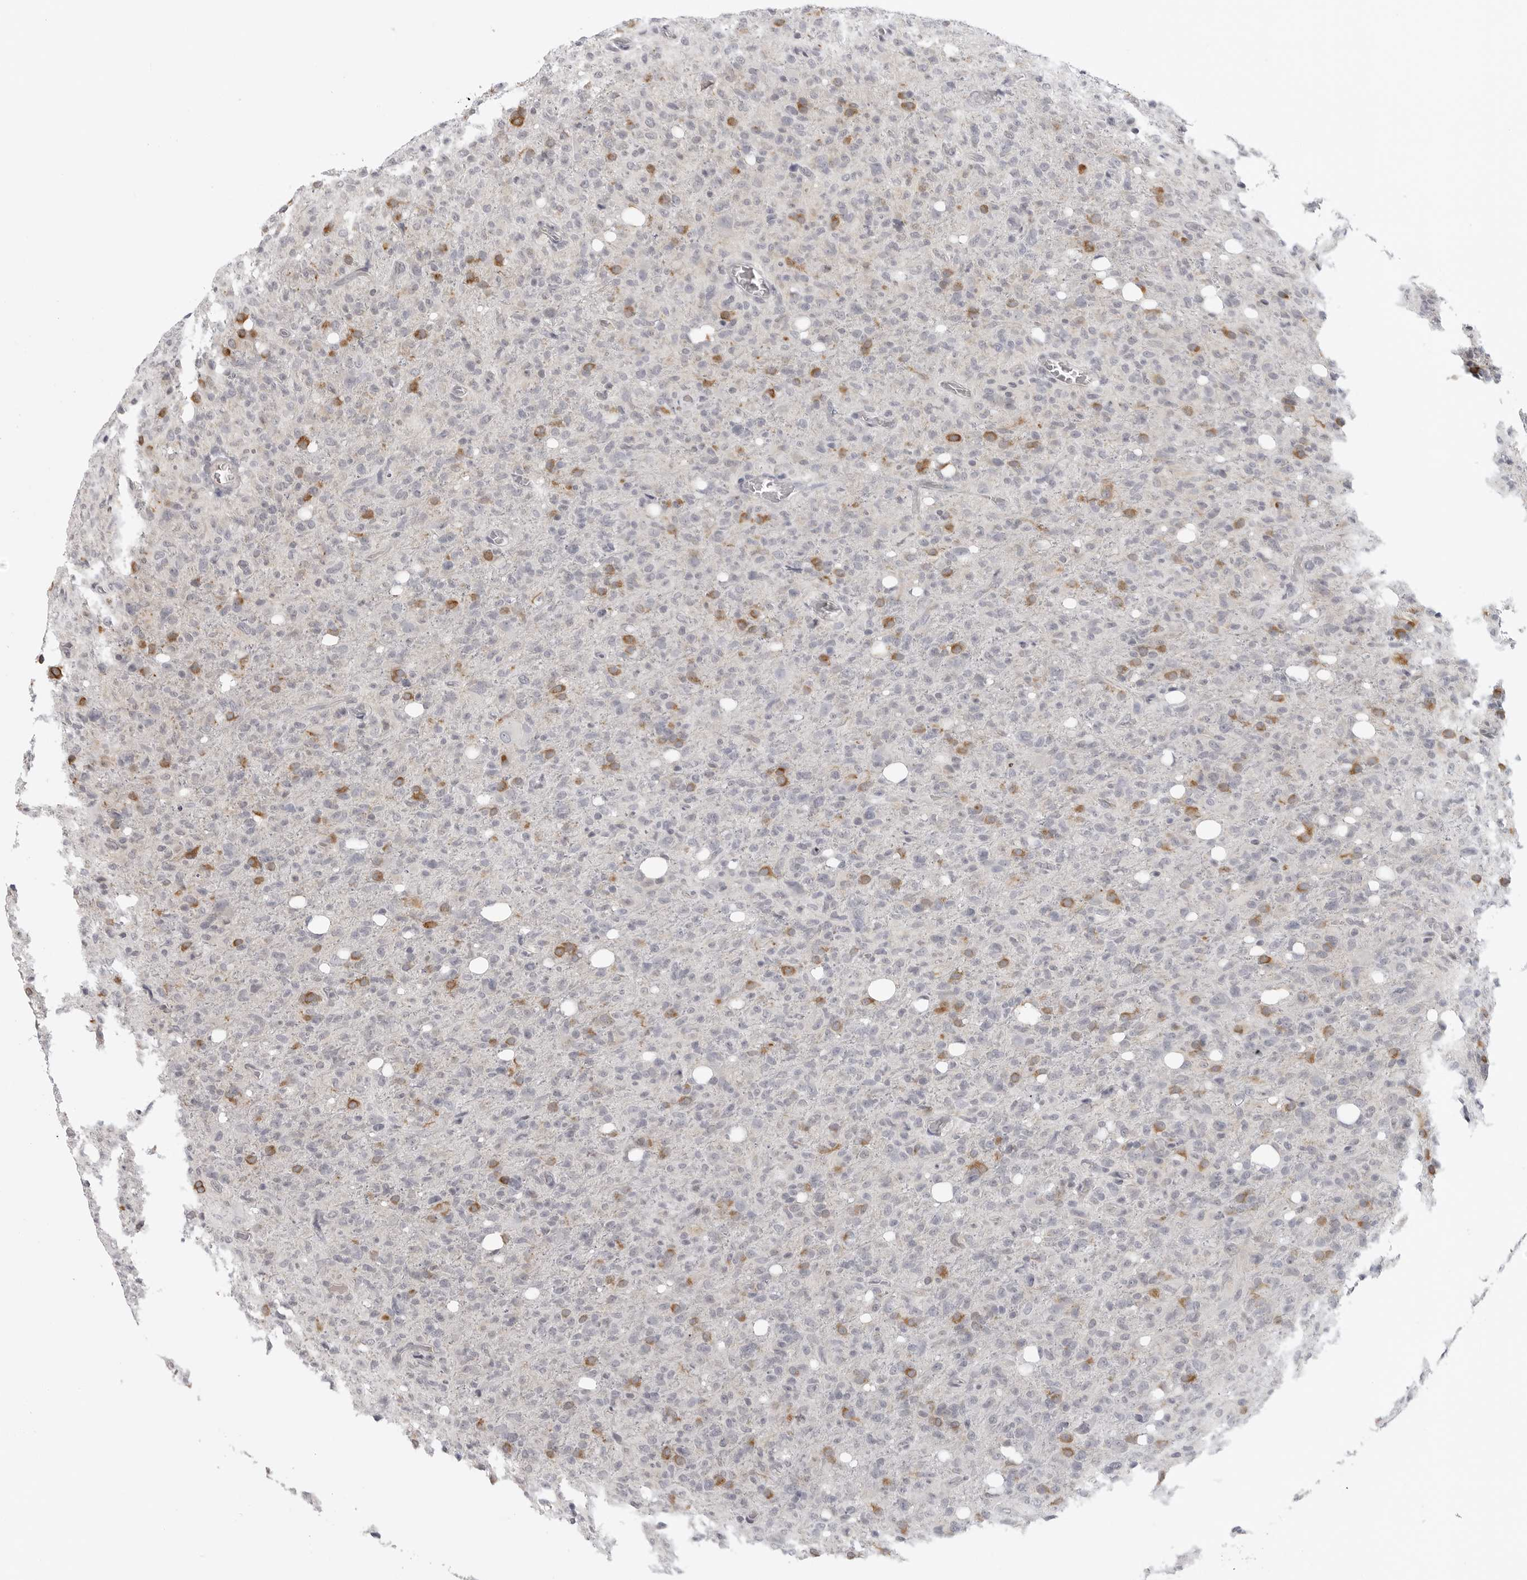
{"staining": {"intensity": "moderate", "quantity": "<25%", "location": "cytoplasmic/membranous"}, "tissue": "glioma", "cell_type": "Tumor cells", "image_type": "cancer", "snomed": [{"axis": "morphology", "description": "Glioma, malignant, High grade"}, {"axis": "topography", "description": "Brain"}], "caption": "Glioma tissue exhibits moderate cytoplasmic/membranous staining in about <25% of tumor cells", "gene": "MAP7D1", "patient": {"sex": "female", "age": 57}}